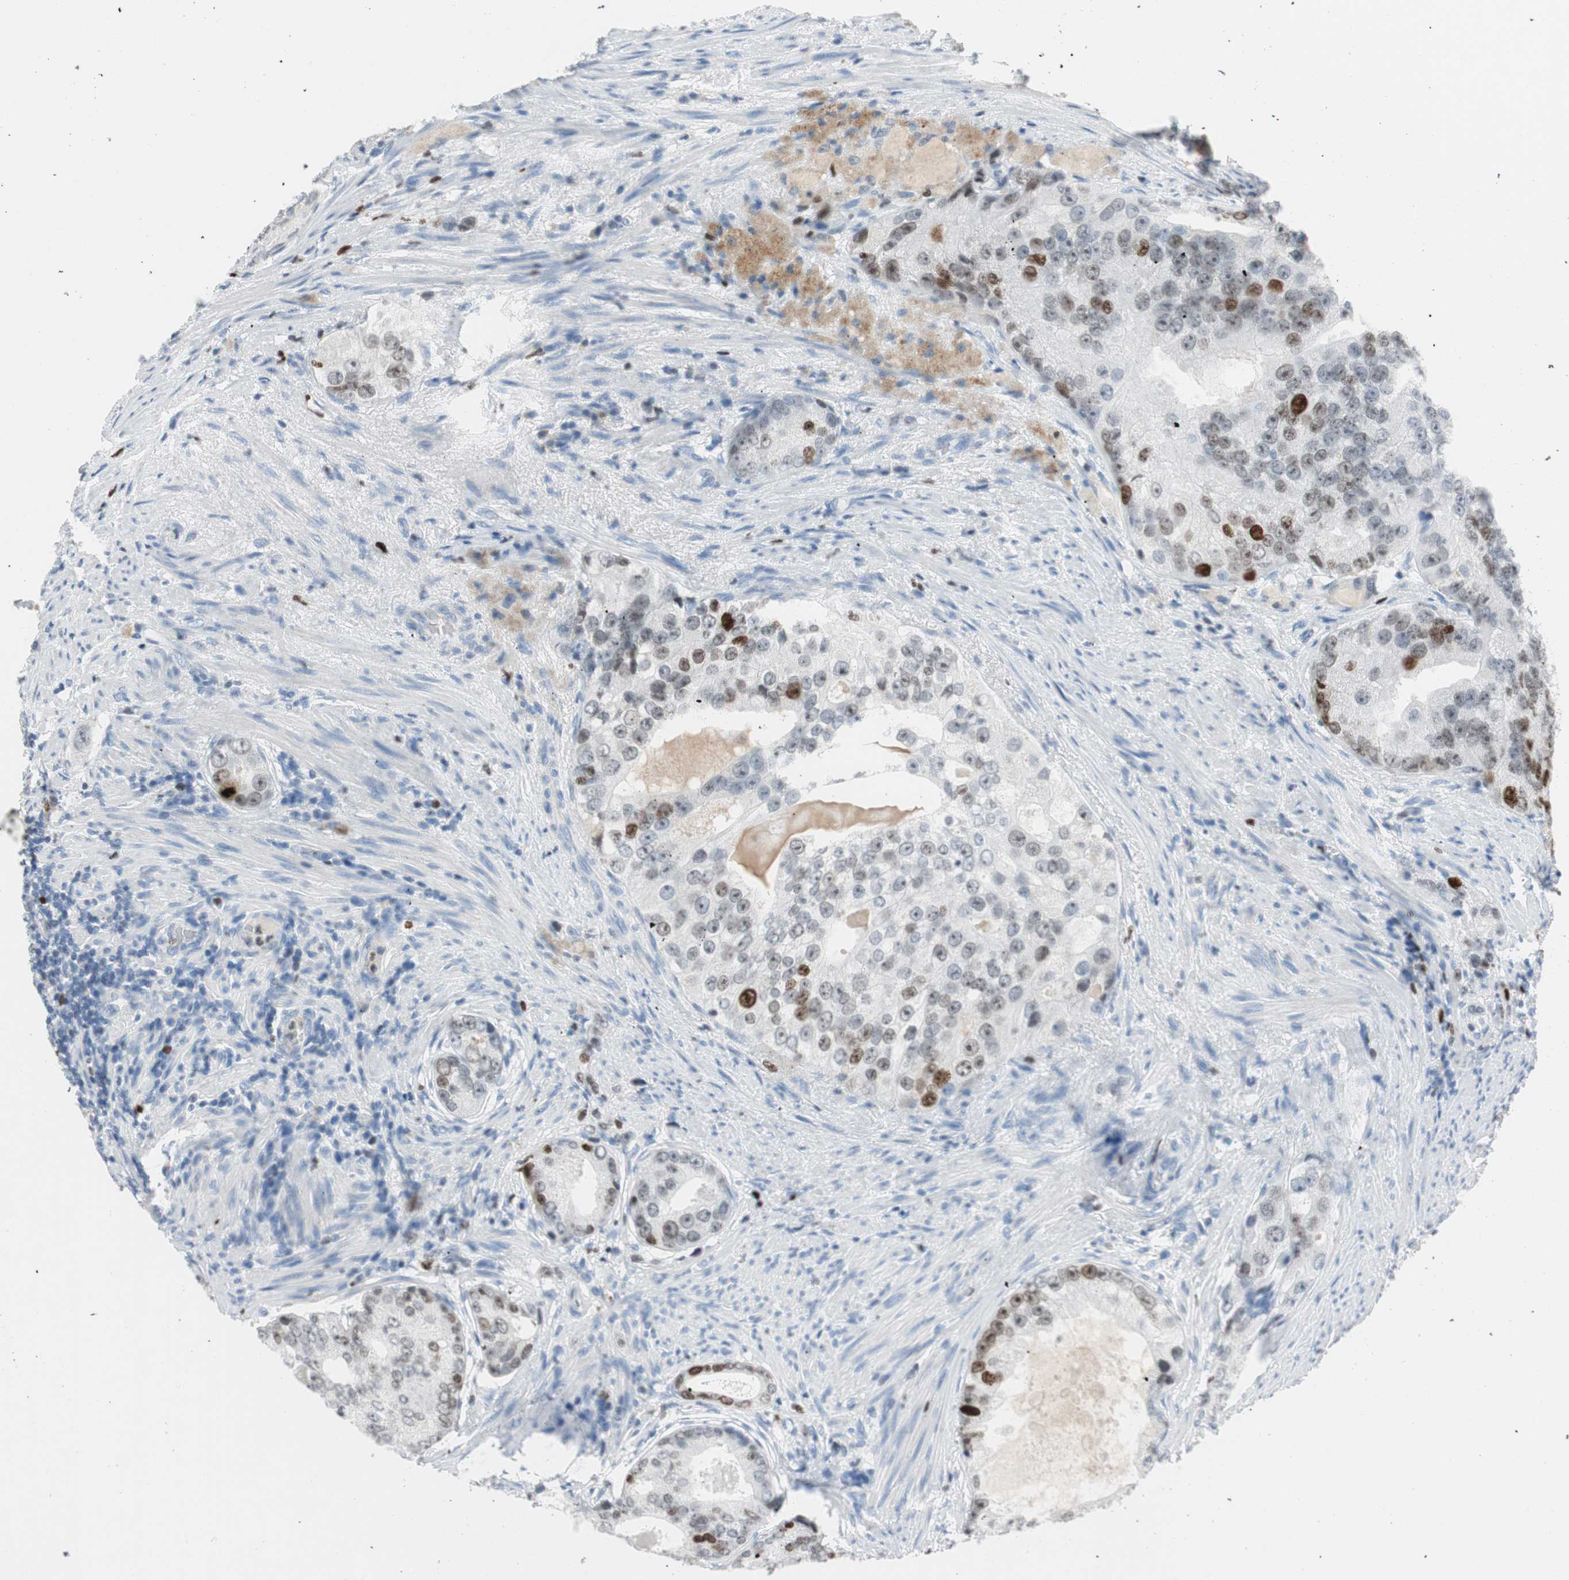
{"staining": {"intensity": "moderate", "quantity": "25%-75%", "location": "nuclear"}, "tissue": "prostate cancer", "cell_type": "Tumor cells", "image_type": "cancer", "snomed": [{"axis": "morphology", "description": "Adenocarcinoma, High grade"}, {"axis": "topography", "description": "Prostate"}], "caption": "A medium amount of moderate nuclear staining is seen in about 25%-75% of tumor cells in prostate cancer (high-grade adenocarcinoma) tissue.", "gene": "EZH2", "patient": {"sex": "male", "age": 66}}